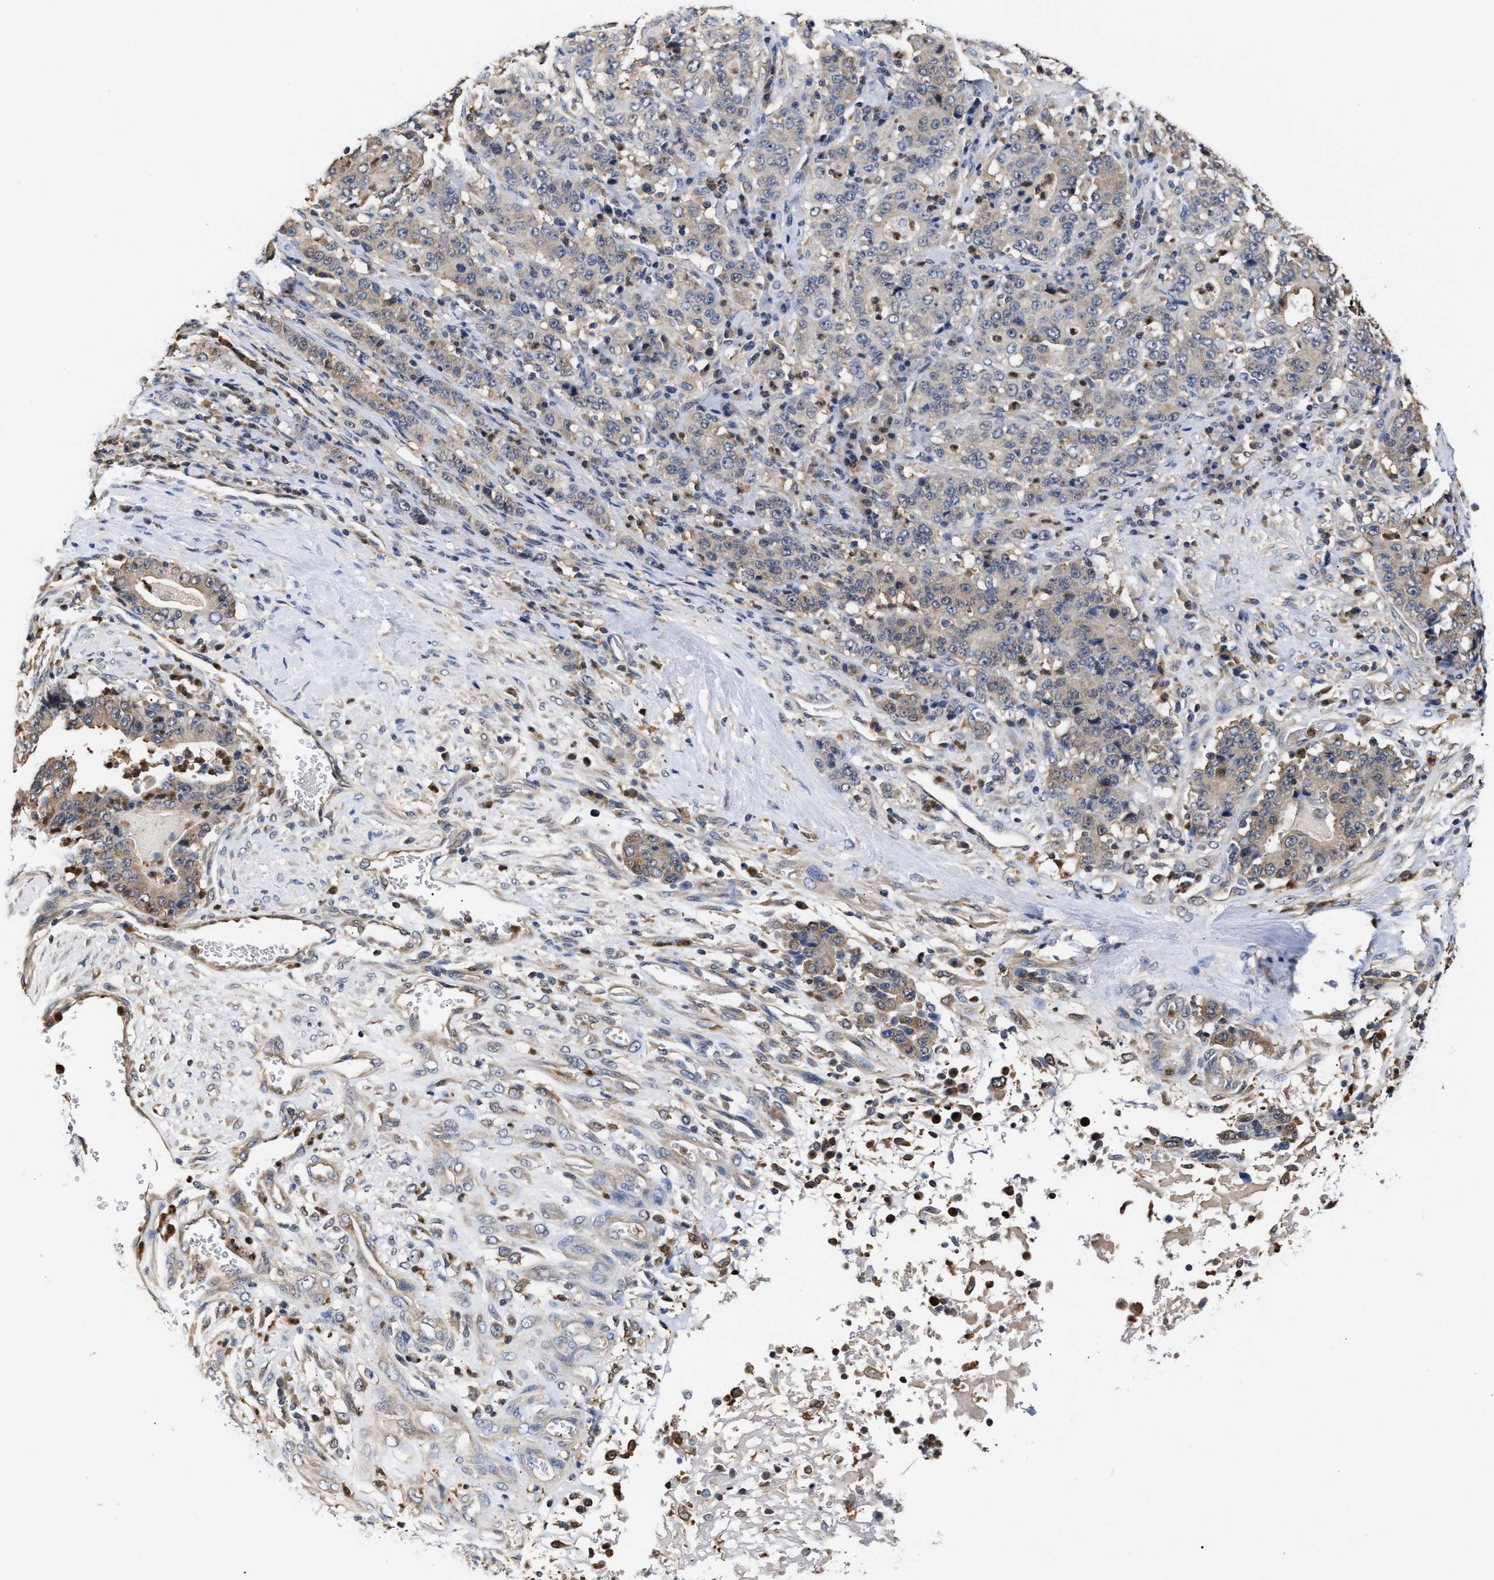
{"staining": {"intensity": "weak", "quantity": "<25%", "location": "cytoplasmic/membranous"}, "tissue": "stomach cancer", "cell_type": "Tumor cells", "image_type": "cancer", "snomed": [{"axis": "morphology", "description": "Normal tissue, NOS"}, {"axis": "morphology", "description": "Adenocarcinoma, NOS"}, {"axis": "topography", "description": "Stomach, upper"}, {"axis": "topography", "description": "Stomach"}], "caption": "A high-resolution micrograph shows immunohistochemistry (IHC) staining of stomach adenocarcinoma, which displays no significant staining in tumor cells.", "gene": "KLHDC1", "patient": {"sex": "male", "age": 59}}